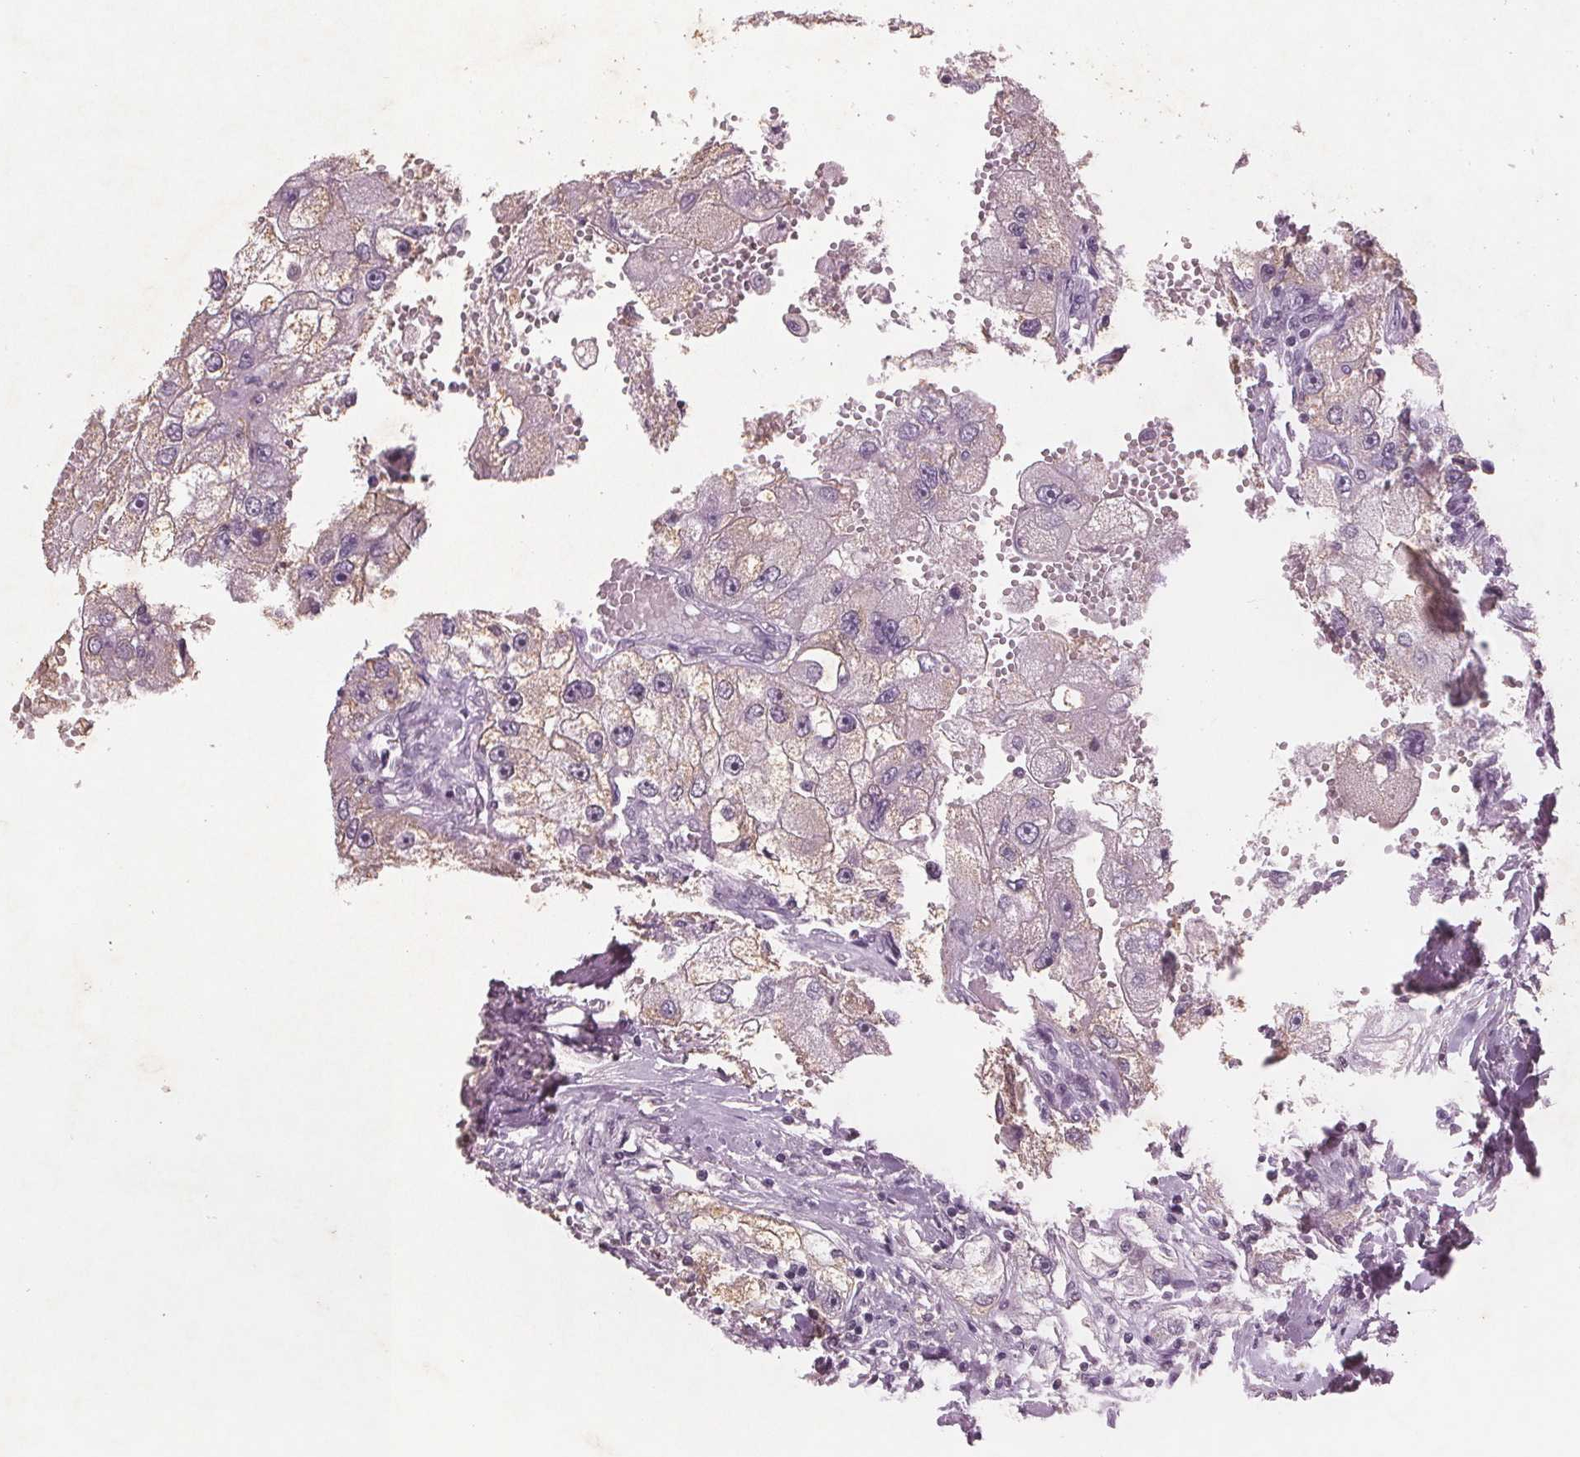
{"staining": {"intensity": "negative", "quantity": "none", "location": "none"}, "tissue": "renal cancer", "cell_type": "Tumor cells", "image_type": "cancer", "snomed": [{"axis": "morphology", "description": "Adenocarcinoma, NOS"}, {"axis": "topography", "description": "Kidney"}], "caption": "Immunohistochemistry image of neoplastic tissue: human renal adenocarcinoma stained with DAB (3,3'-diaminobenzidine) displays no significant protein positivity in tumor cells.", "gene": "PTPN14", "patient": {"sex": "male", "age": 63}}